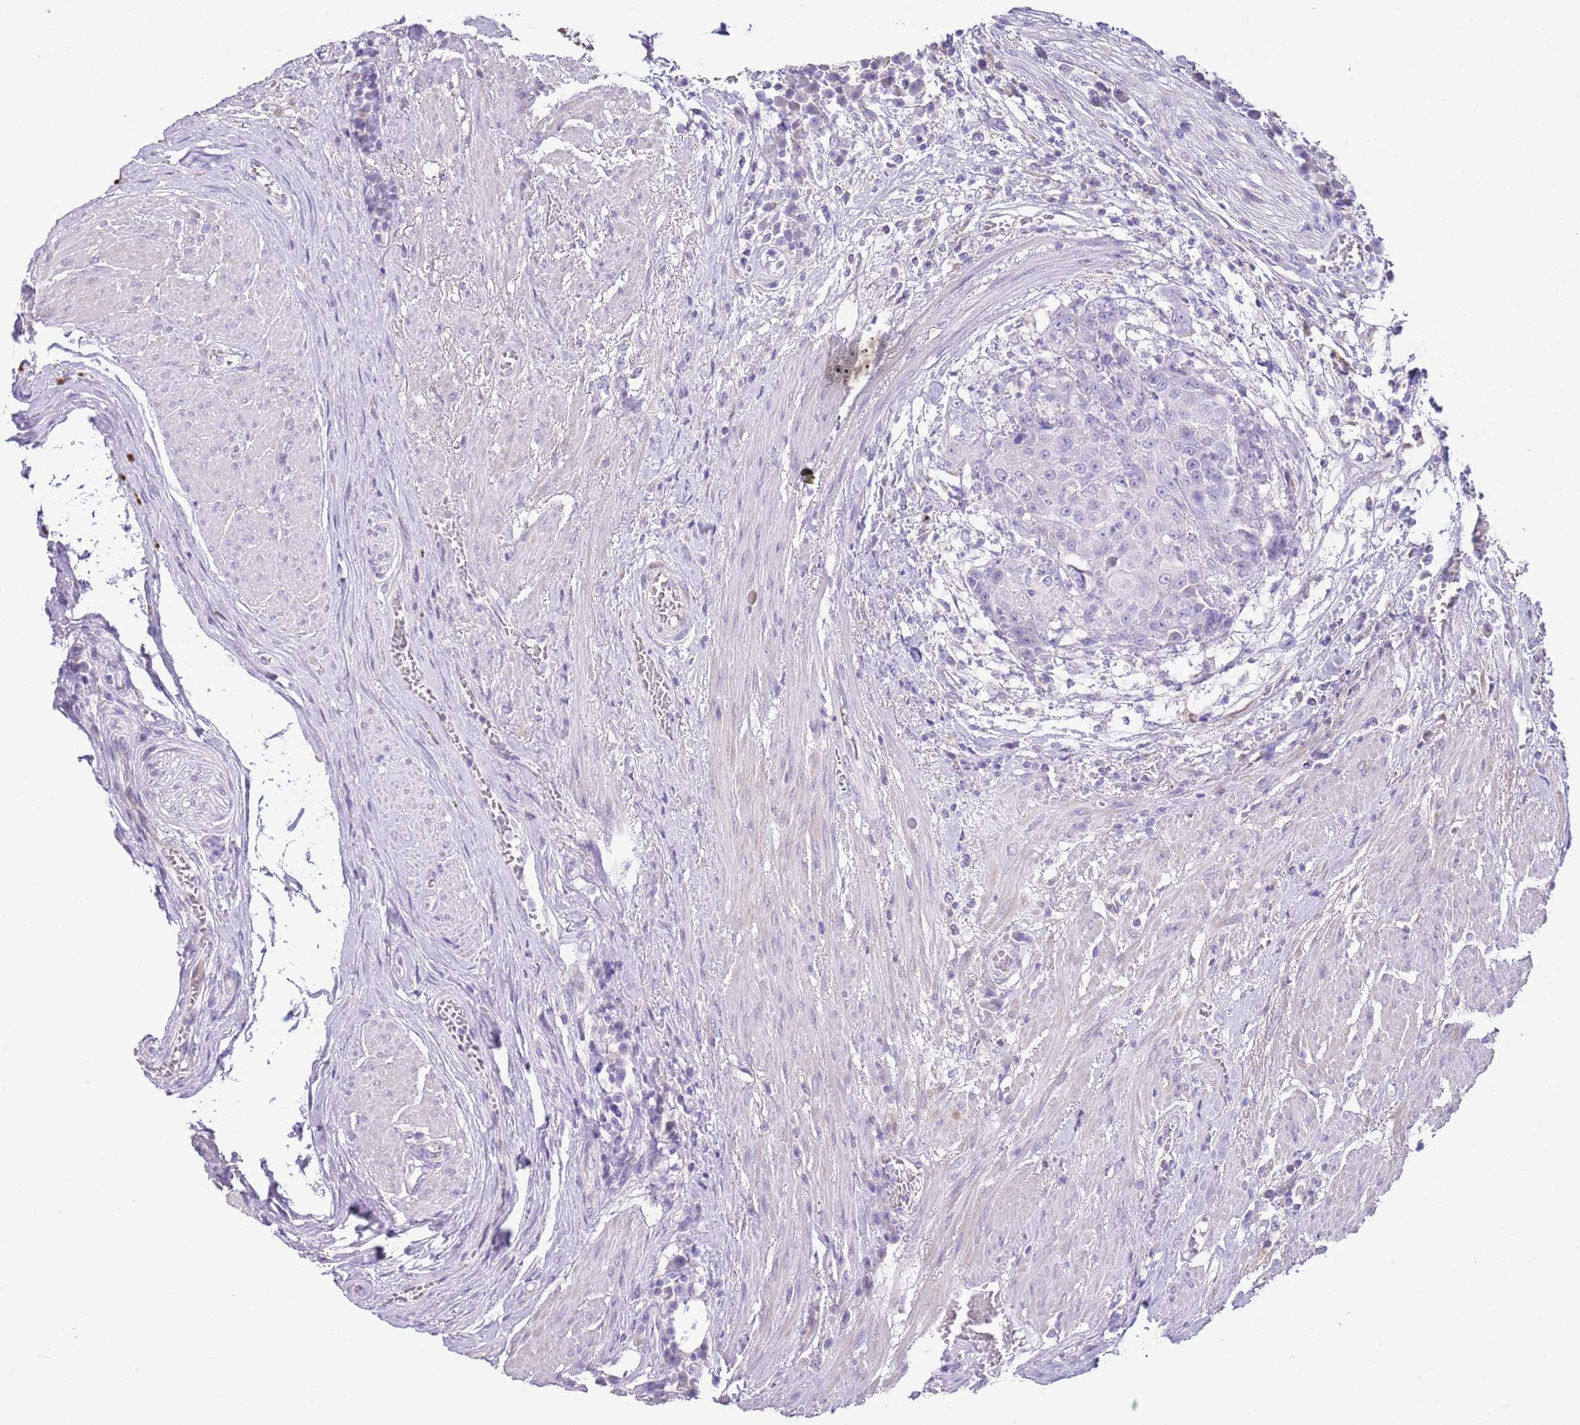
{"staining": {"intensity": "negative", "quantity": "none", "location": "none"}, "tissue": "urothelial cancer", "cell_type": "Tumor cells", "image_type": "cancer", "snomed": [{"axis": "morphology", "description": "Urothelial carcinoma, High grade"}, {"axis": "topography", "description": "Urinary bladder"}], "caption": "Tumor cells show no significant protein expression in high-grade urothelial carcinoma.", "gene": "ABHD17C", "patient": {"sex": "female", "age": 63}}